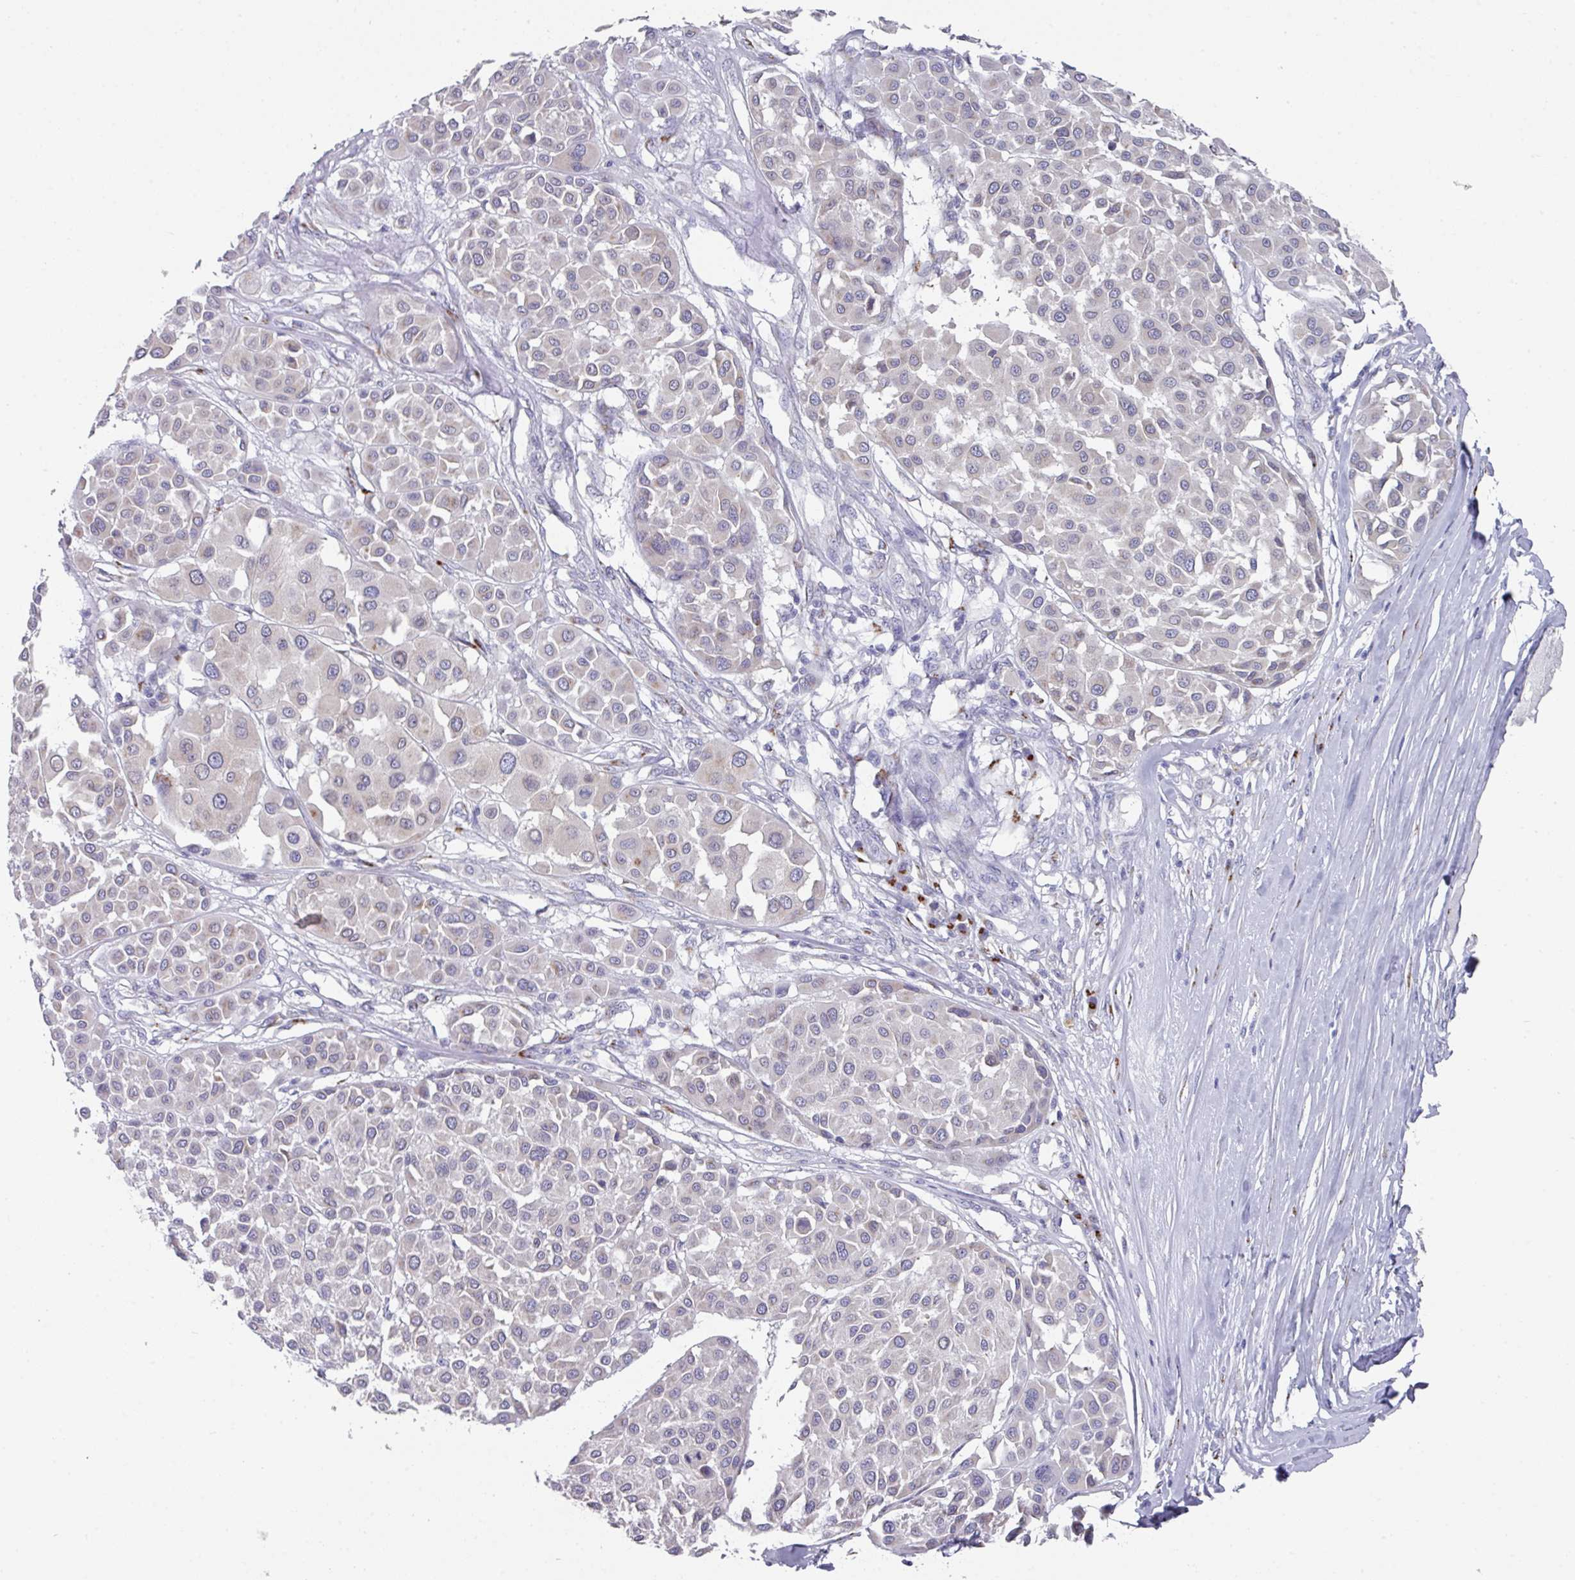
{"staining": {"intensity": "negative", "quantity": "none", "location": "none"}, "tissue": "melanoma", "cell_type": "Tumor cells", "image_type": "cancer", "snomed": [{"axis": "morphology", "description": "Malignant melanoma, Metastatic site"}, {"axis": "topography", "description": "Soft tissue"}], "caption": "A micrograph of human melanoma is negative for staining in tumor cells. (DAB IHC visualized using brightfield microscopy, high magnification).", "gene": "VKORC1L1", "patient": {"sex": "male", "age": 41}}